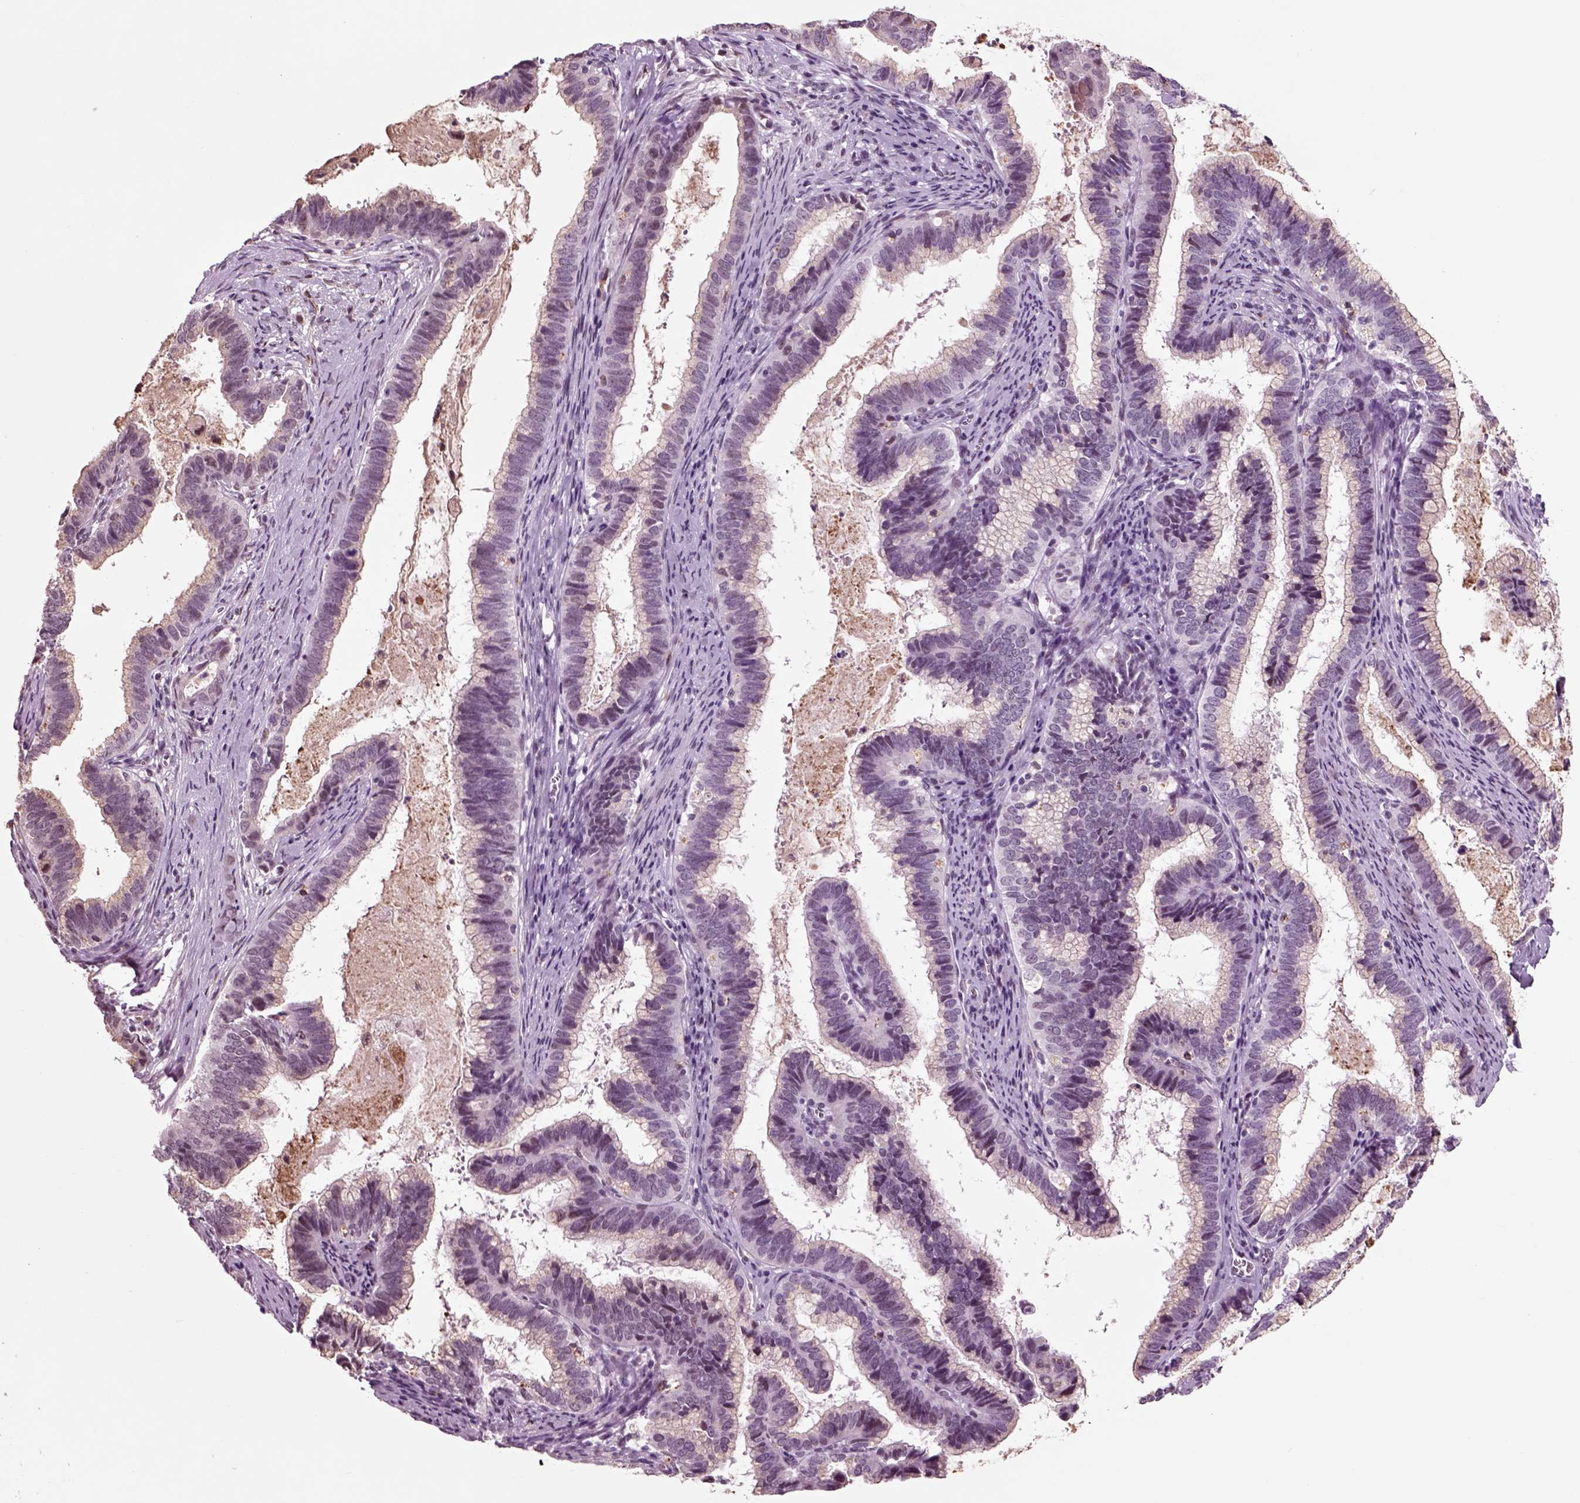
{"staining": {"intensity": "negative", "quantity": "none", "location": "none"}, "tissue": "cervical cancer", "cell_type": "Tumor cells", "image_type": "cancer", "snomed": [{"axis": "morphology", "description": "Adenocarcinoma, NOS"}, {"axis": "topography", "description": "Cervix"}], "caption": "Protein analysis of adenocarcinoma (cervical) displays no significant expression in tumor cells.", "gene": "CHGB", "patient": {"sex": "female", "age": 61}}